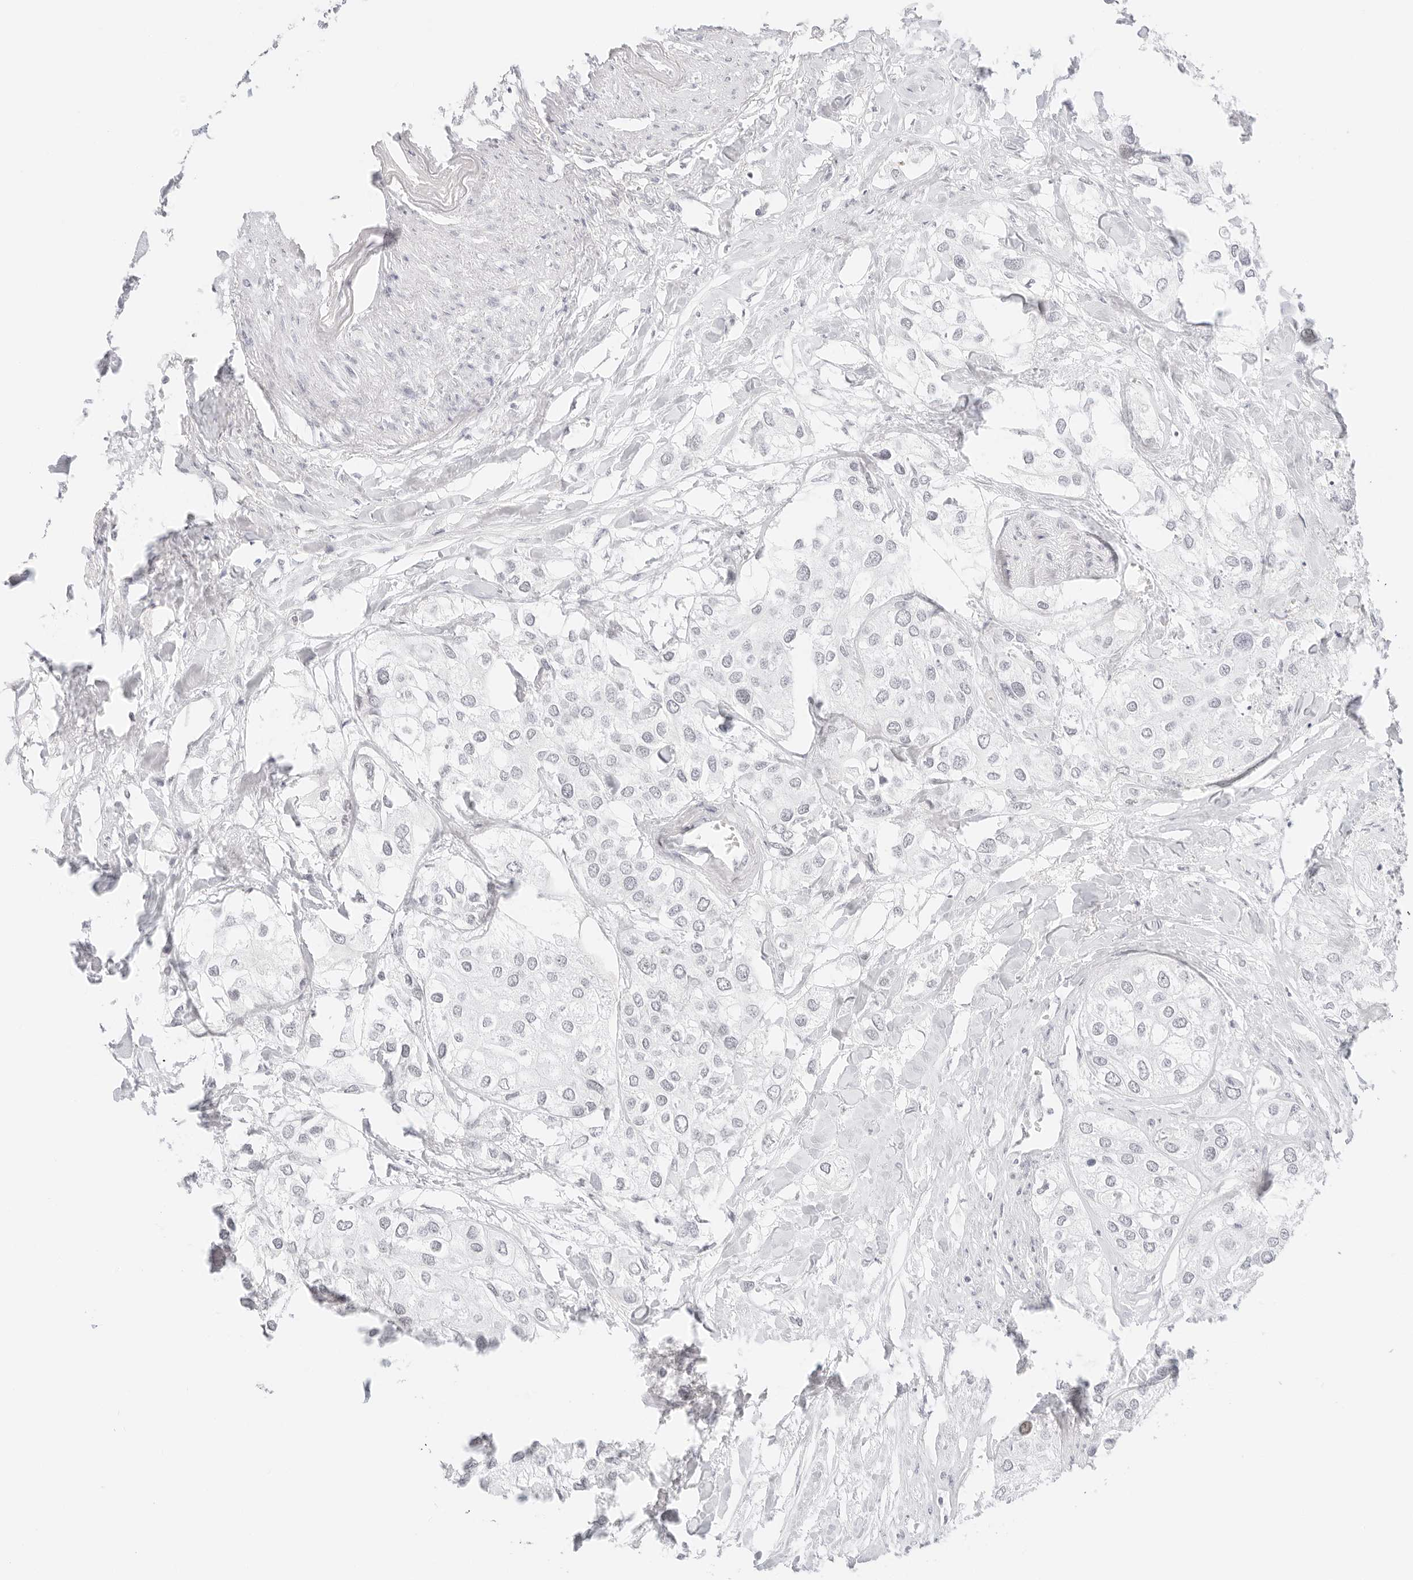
{"staining": {"intensity": "negative", "quantity": "none", "location": "none"}, "tissue": "urothelial cancer", "cell_type": "Tumor cells", "image_type": "cancer", "snomed": [{"axis": "morphology", "description": "Urothelial carcinoma, High grade"}, {"axis": "topography", "description": "Urinary bladder"}], "caption": "Tumor cells are negative for brown protein staining in urothelial carcinoma (high-grade).", "gene": "ITGA6", "patient": {"sex": "male", "age": 64}}